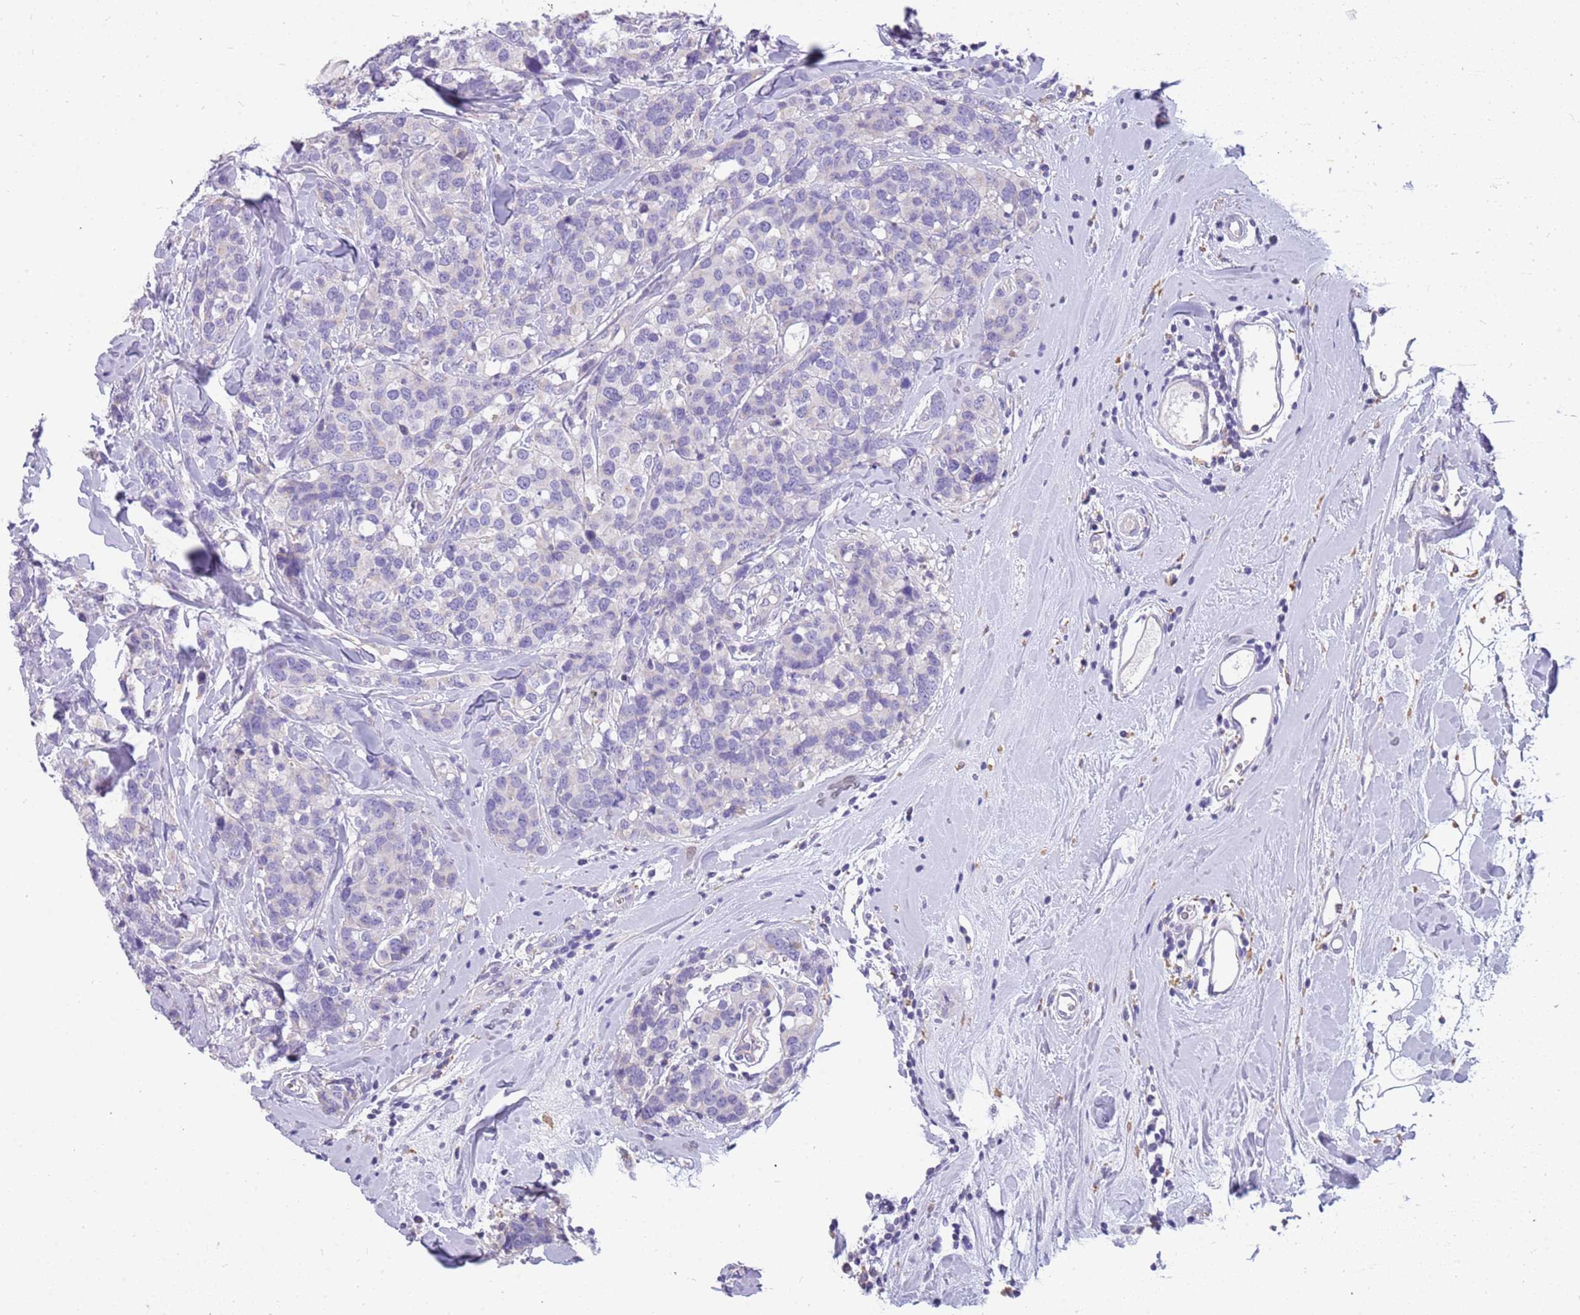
{"staining": {"intensity": "negative", "quantity": "none", "location": "none"}, "tissue": "breast cancer", "cell_type": "Tumor cells", "image_type": "cancer", "snomed": [{"axis": "morphology", "description": "Lobular carcinoma"}, {"axis": "topography", "description": "Breast"}], "caption": "Human lobular carcinoma (breast) stained for a protein using immunohistochemistry (IHC) demonstrates no expression in tumor cells.", "gene": "RHCG", "patient": {"sex": "female", "age": 59}}